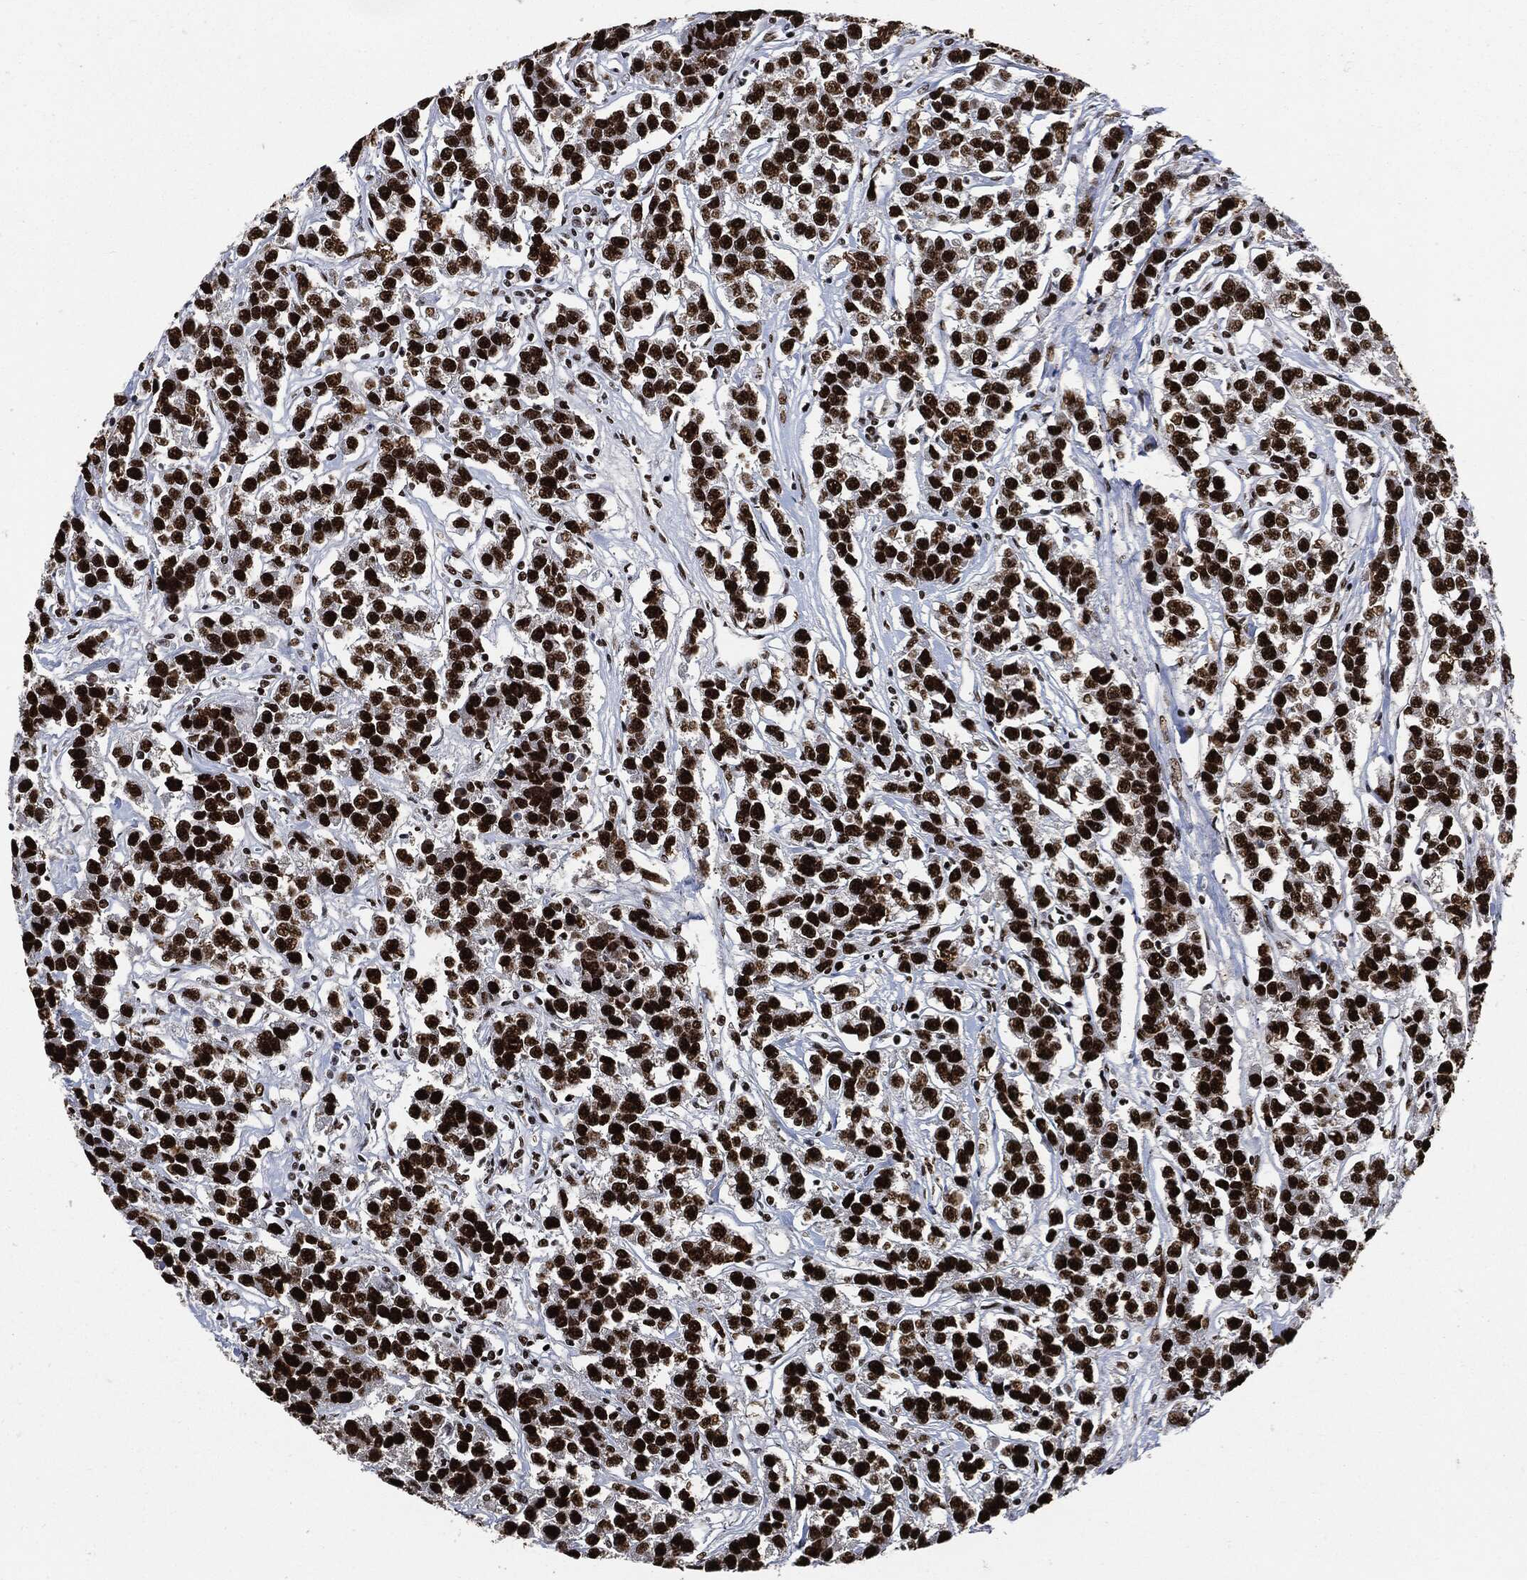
{"staining": {"intensity": "strong", "quantity": ">75%", "location": "nuclear"}, "tissue": "testis cancer", "cell_type": "Tumor cells", "image_type": "cancer", "snomed": [{"axis": "morphology", "description": "Seminoma, NOS"}, {"axis": "topography", "description": "Testis"}], "caption": "Tumor cells show high levels of strong nuclear positivity in about >75% of cells in testis cancer (seminoma).", "gene": "RECQL", "patient": {"sex": "male", "age": 59}}